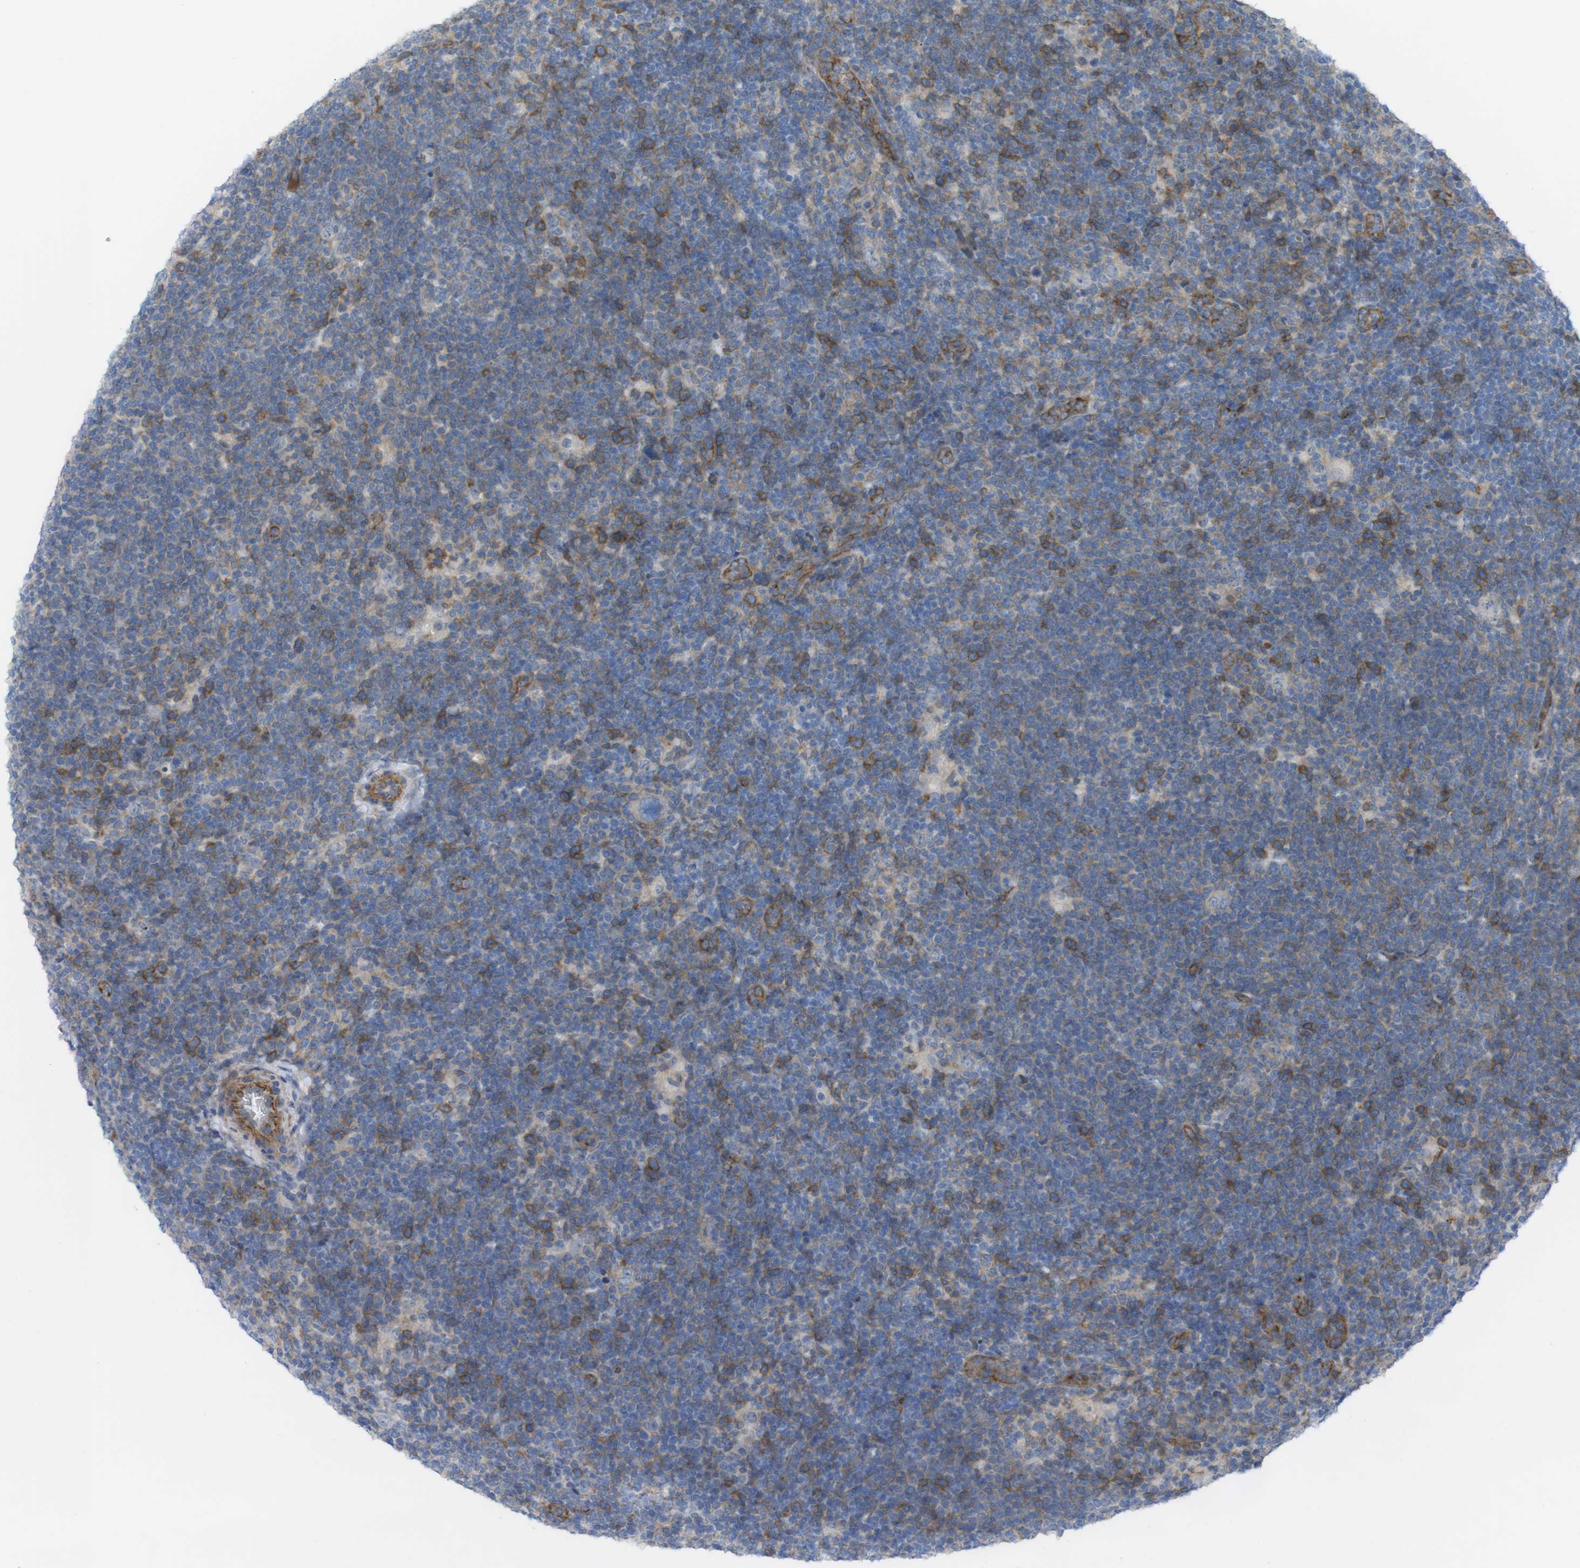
{"staining": {"intensity": "moderate", "quantity": ">75%", "location": "cytoplasmic/membranous"}, "tissue": "lymphoma", "cell_type": "Tumor cells", "image_type": "cancer", "snomed": [{"axis": "morphology", "description": "Hodgkin's disease, NOS"}, {"axis": "topography", "description": "Lymph node"}], "caption": "An IHC image of neoplastic tissue is shown. Protein staining in brown shows moderate cytoplasmic/membranous positivity in Hodgkin's disease within tumor cells.", "gene": "PREX2", "patient": {"sex": "female", "age": 57}}